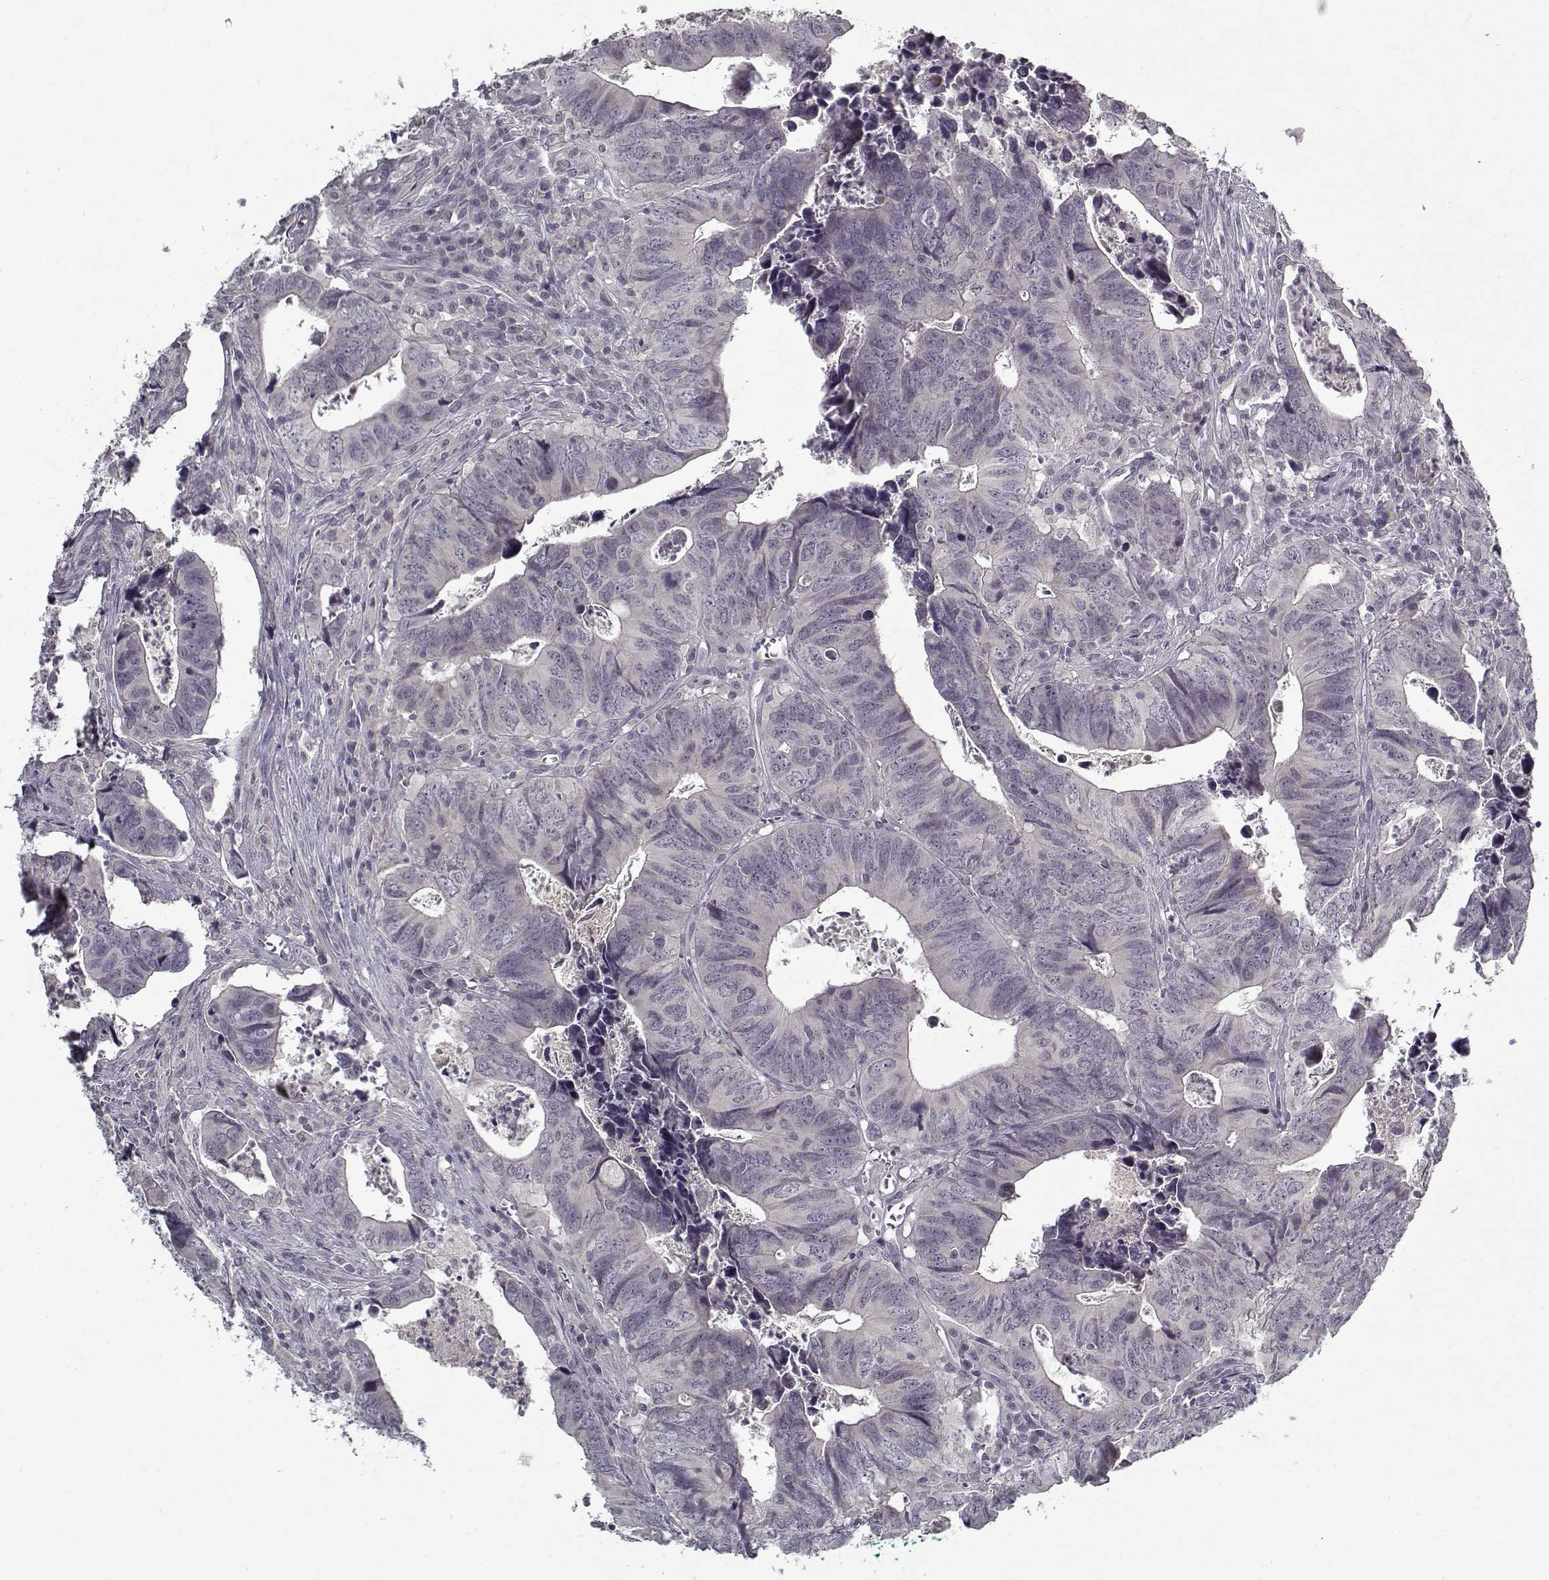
{"staining": {"intensity": "negative", "quantity": "none", "location": "none"}, "tissue": "colorectal cancer", "cell_type": "Tumor cells", "image_type": "cancer", "snomed": [{"axis": "morphology", "description": "Adenocarcinoma, NOS"}, {"axis": "topography", "description": "Colon"}], "caption": "DAB (3,3'-diaminobenzidine) immunohistochemical staining of colorectal cancer shows no significant expression in tumor cells.", "gene": "LAMA2", "patient": {"sex": "female", "age": 82}}